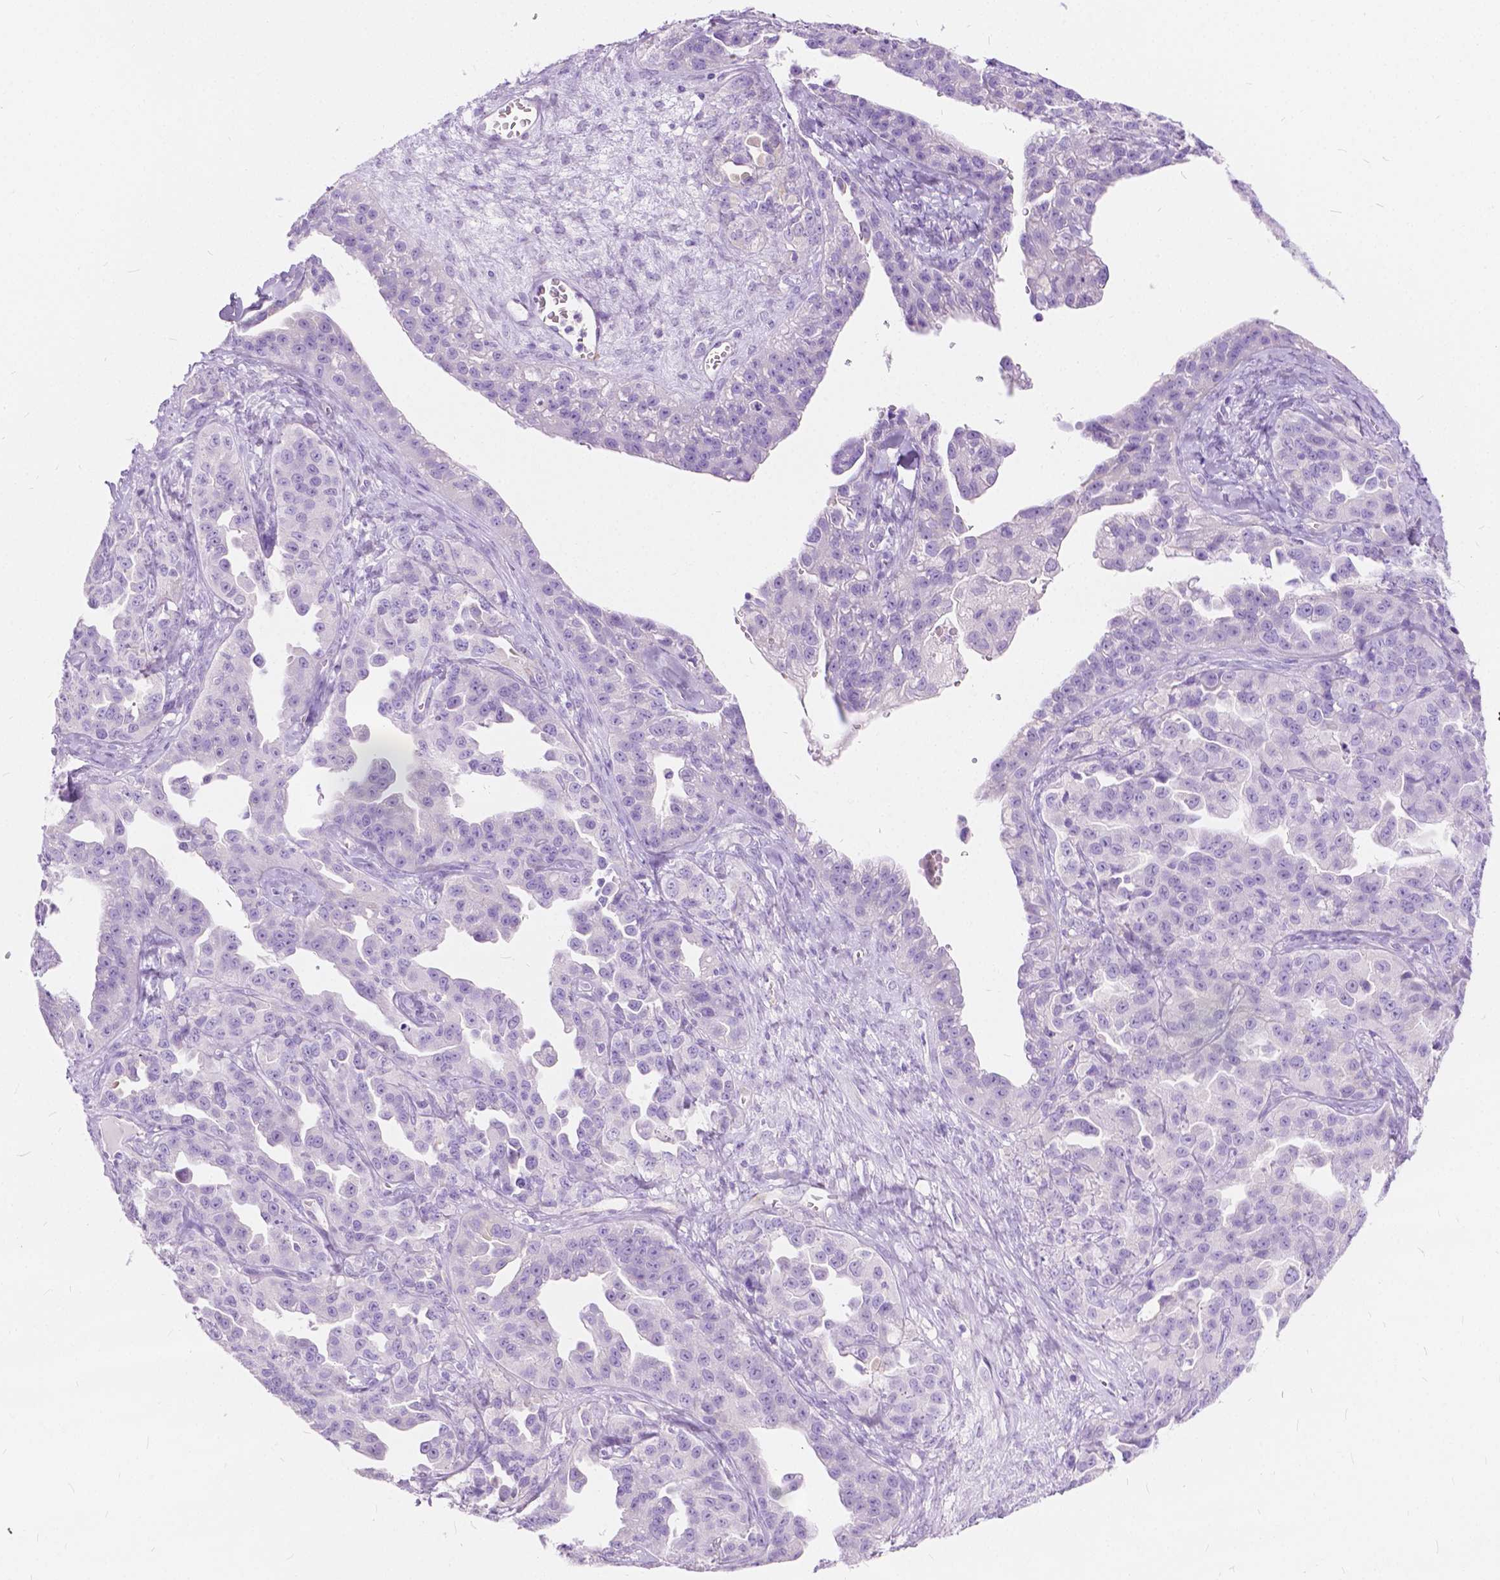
{"staining": {"intensity": "negative", "quantity": "none", "location": "none"}, "tissue": "ovarian cancer", "cell_type": "Tumor cells", "image_type": "cancer", "snomed": [{"axis": "morphology", "description": "Cystadenocarcinoma, serous, NOS"}, {"axis": "topography", "description": "Ovary"}], "caption": "IHC of human serous cystadenocarcinoma (ovarian) reveals no expression in tumor cells.", "gene": "CHRM1", "patient": {"sex": "female", "age": 75}}